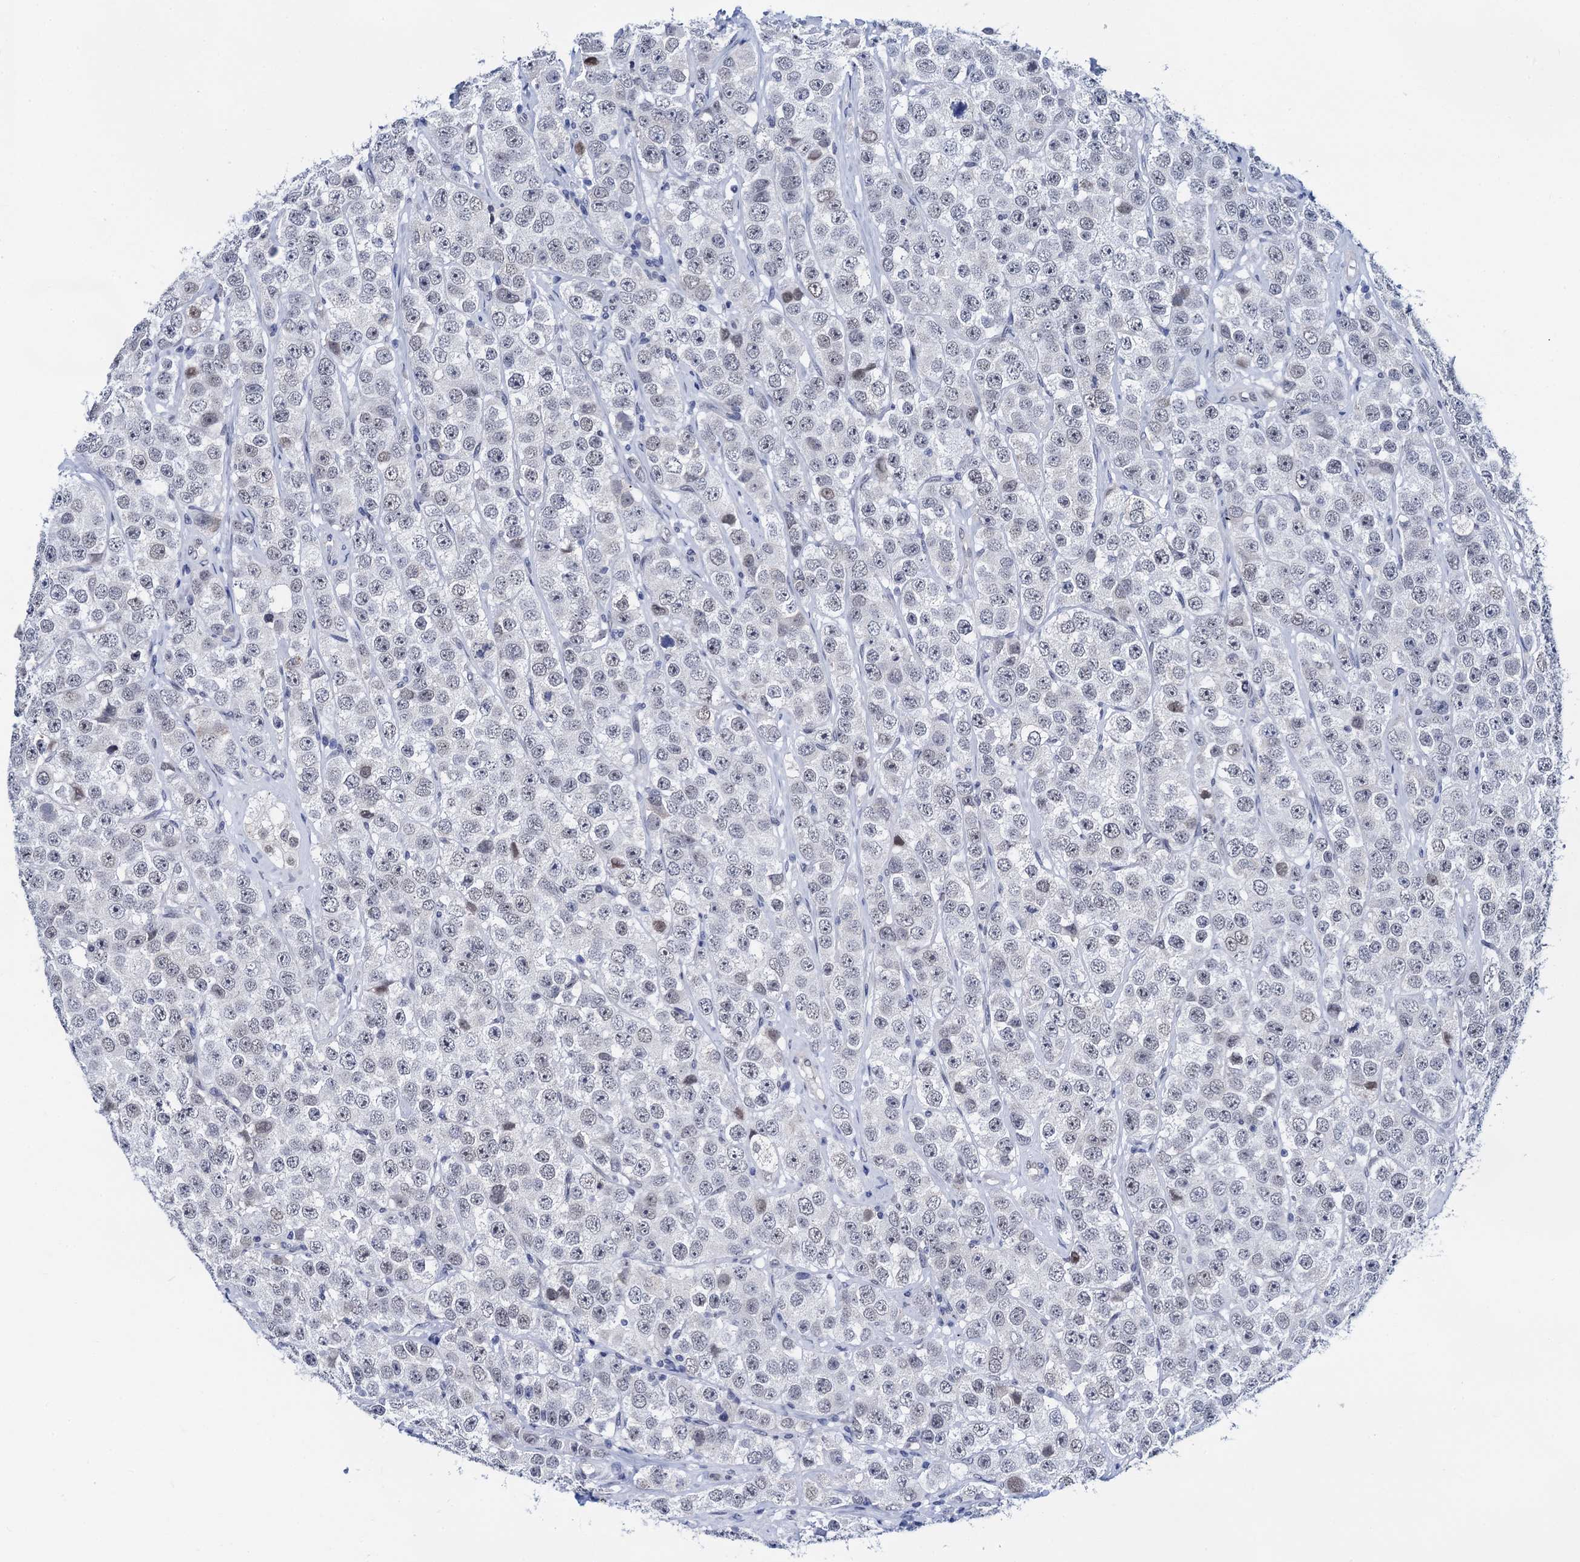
{"staining": {"intensity": "weak", "quantity": "<25%", "location": "nuclear"}, "tissue": "testis cancer", "cell_type": "Tumor cells", "image_type": "cancer", "snomed": [{"axis": "morphology", "description": "Seminoma, NOS"}, {"axis": "topography", "description": "Testis"}], "caption": "Micrograph shows no protein expression in tumor cells of testis cancer tissue. (Brightfield microscopy of DAB (3,3'-diaminobenzidine) immunohistochemistry (IHC) at high magnification).", "gene": "C16orf87", "patient": {"sex": "male", "age": 28}}